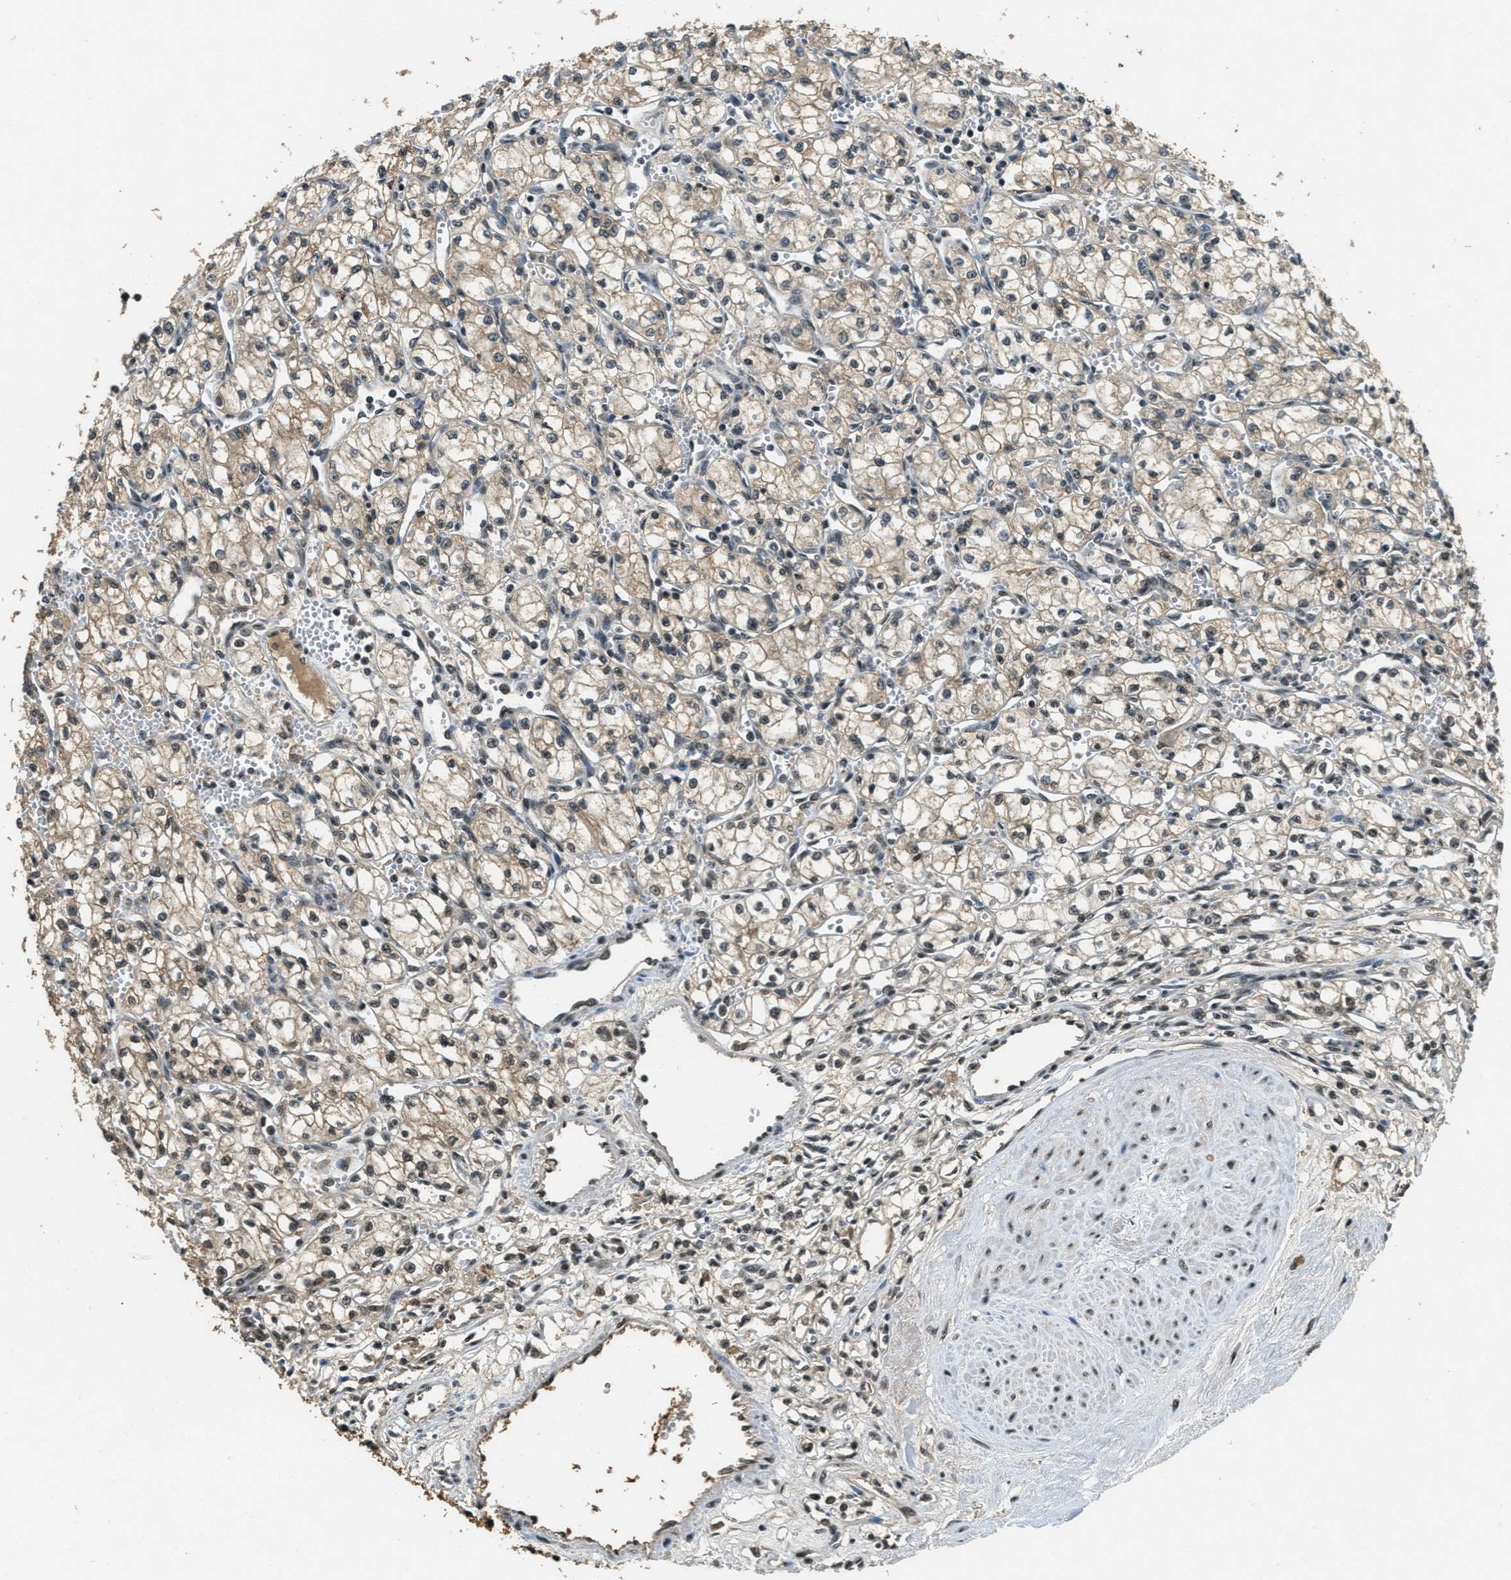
{"staining": {"intensity": "moderate", "quantity": "25%-75%", "location": "cytoplasmic/membranous,nuclear"}, "tissue": "renal cancer", "cell_type": "Tumor cells", "image_type": "cancer", "snomed": [{"axis": "morphology", "description": "Normal tissue, NOS"}, {"axis": "morphology", "description": "Adenocarcinoma, NOS"}, {"axis": "topography", "description": "Kidney"}], "caption": "Renal cancer stained with a brown dye displays moderate cytoplasmic/membranous and nuclear positive expression in about 25%-75% of tumor cells.", "gene": "ZNF148", "patient": {"sex": "male", "age": 59}}